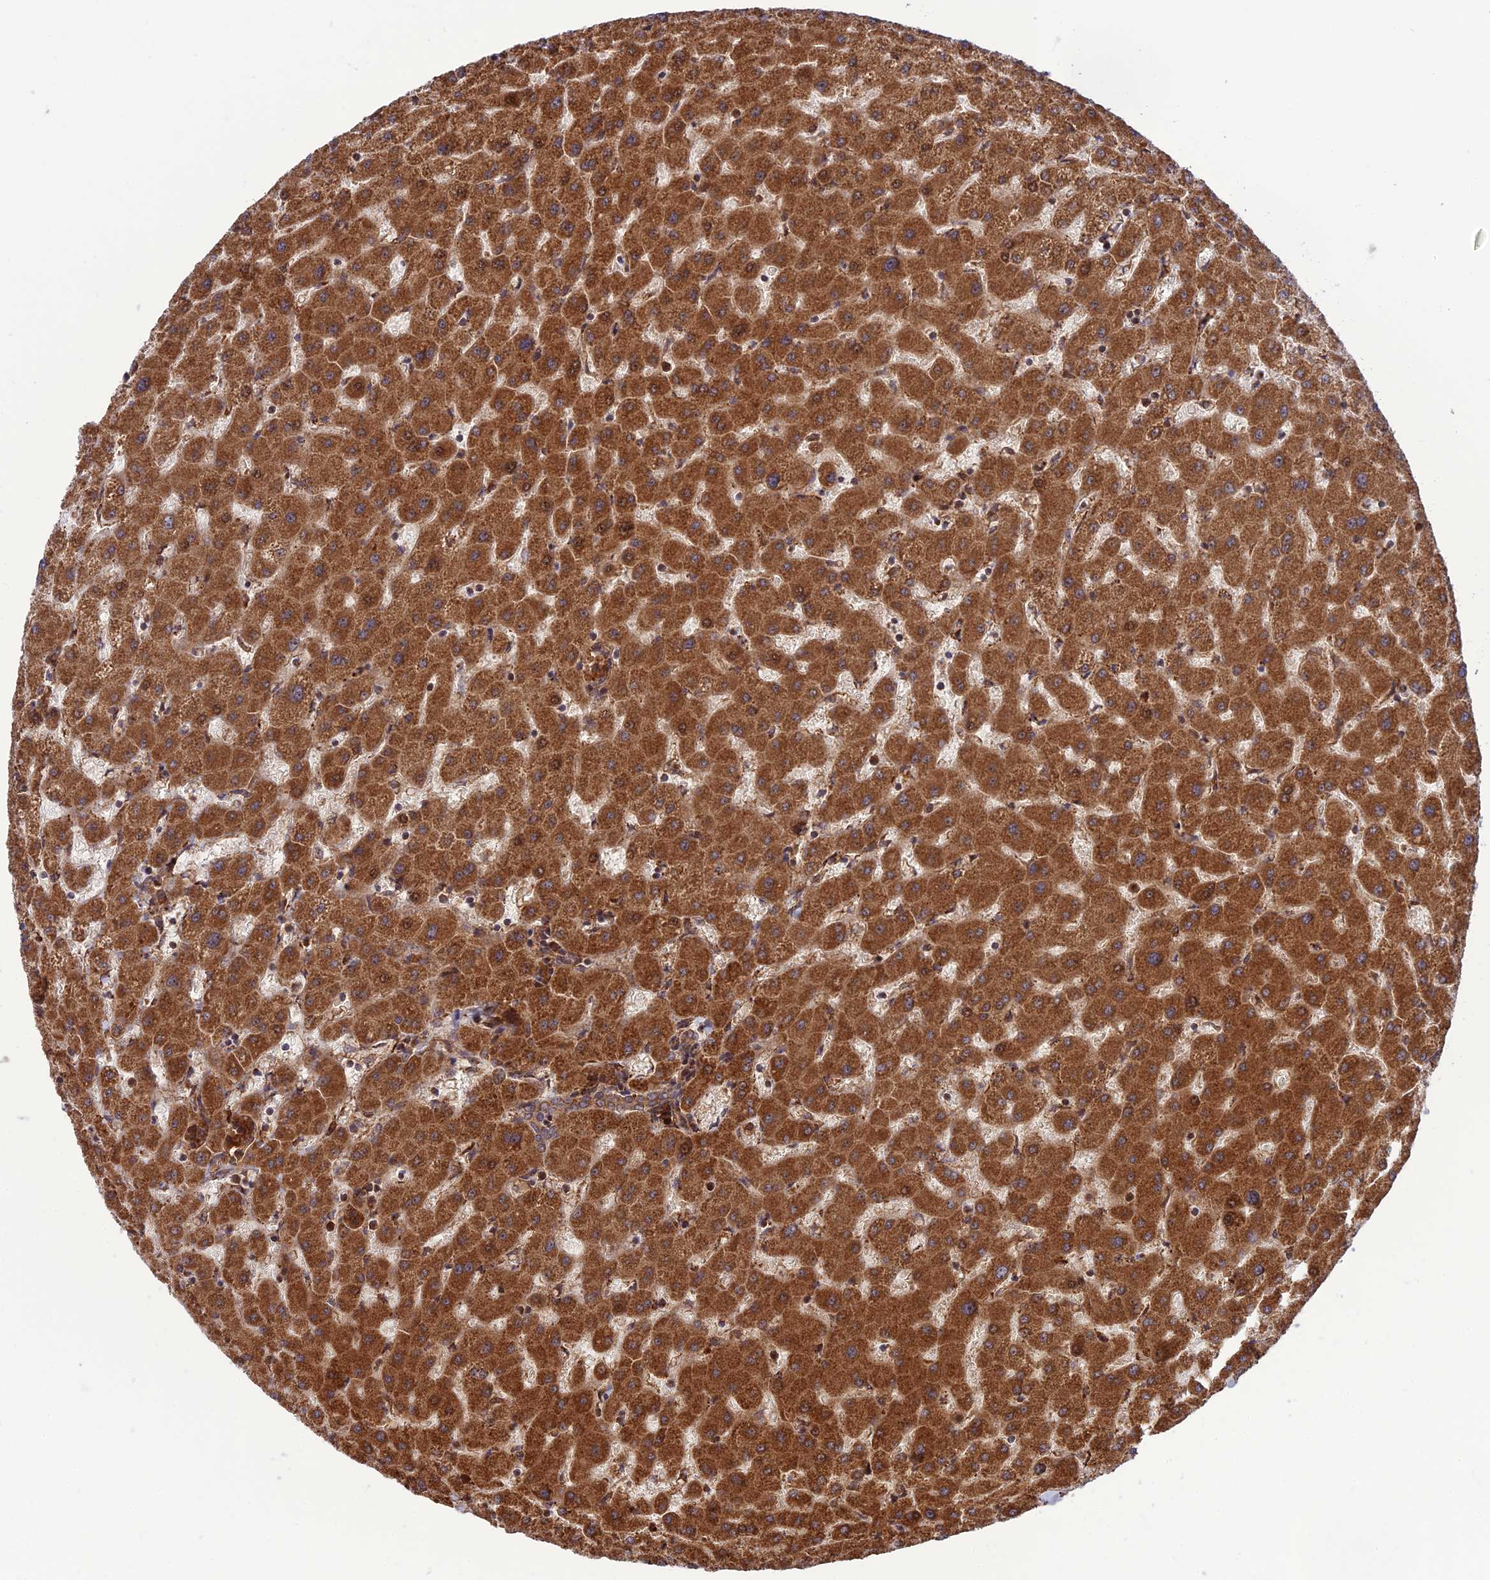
{"staining": {"intensity": "strong", "quantity": ">75%", "location": "cytoplasmic/membranous"}, "tissue": "liver", "cell_type": "Cholangiocytes", "image_type": "normal", "snomed": [{"axis": "morphology", "description": "Normal tissue, NOS"}, {"axis": "topography", "description": "Liver"}], "caption": "Immunohistochemistry (IHC) photomicrograph of benign human liver stained for a protein (brown), which displays high levels of strong cytoplasmic/membranous positivity in about >75% of cholangiocytes.", "gene": "CRTAP", "patient": {"sex": "female", "age": 63}}